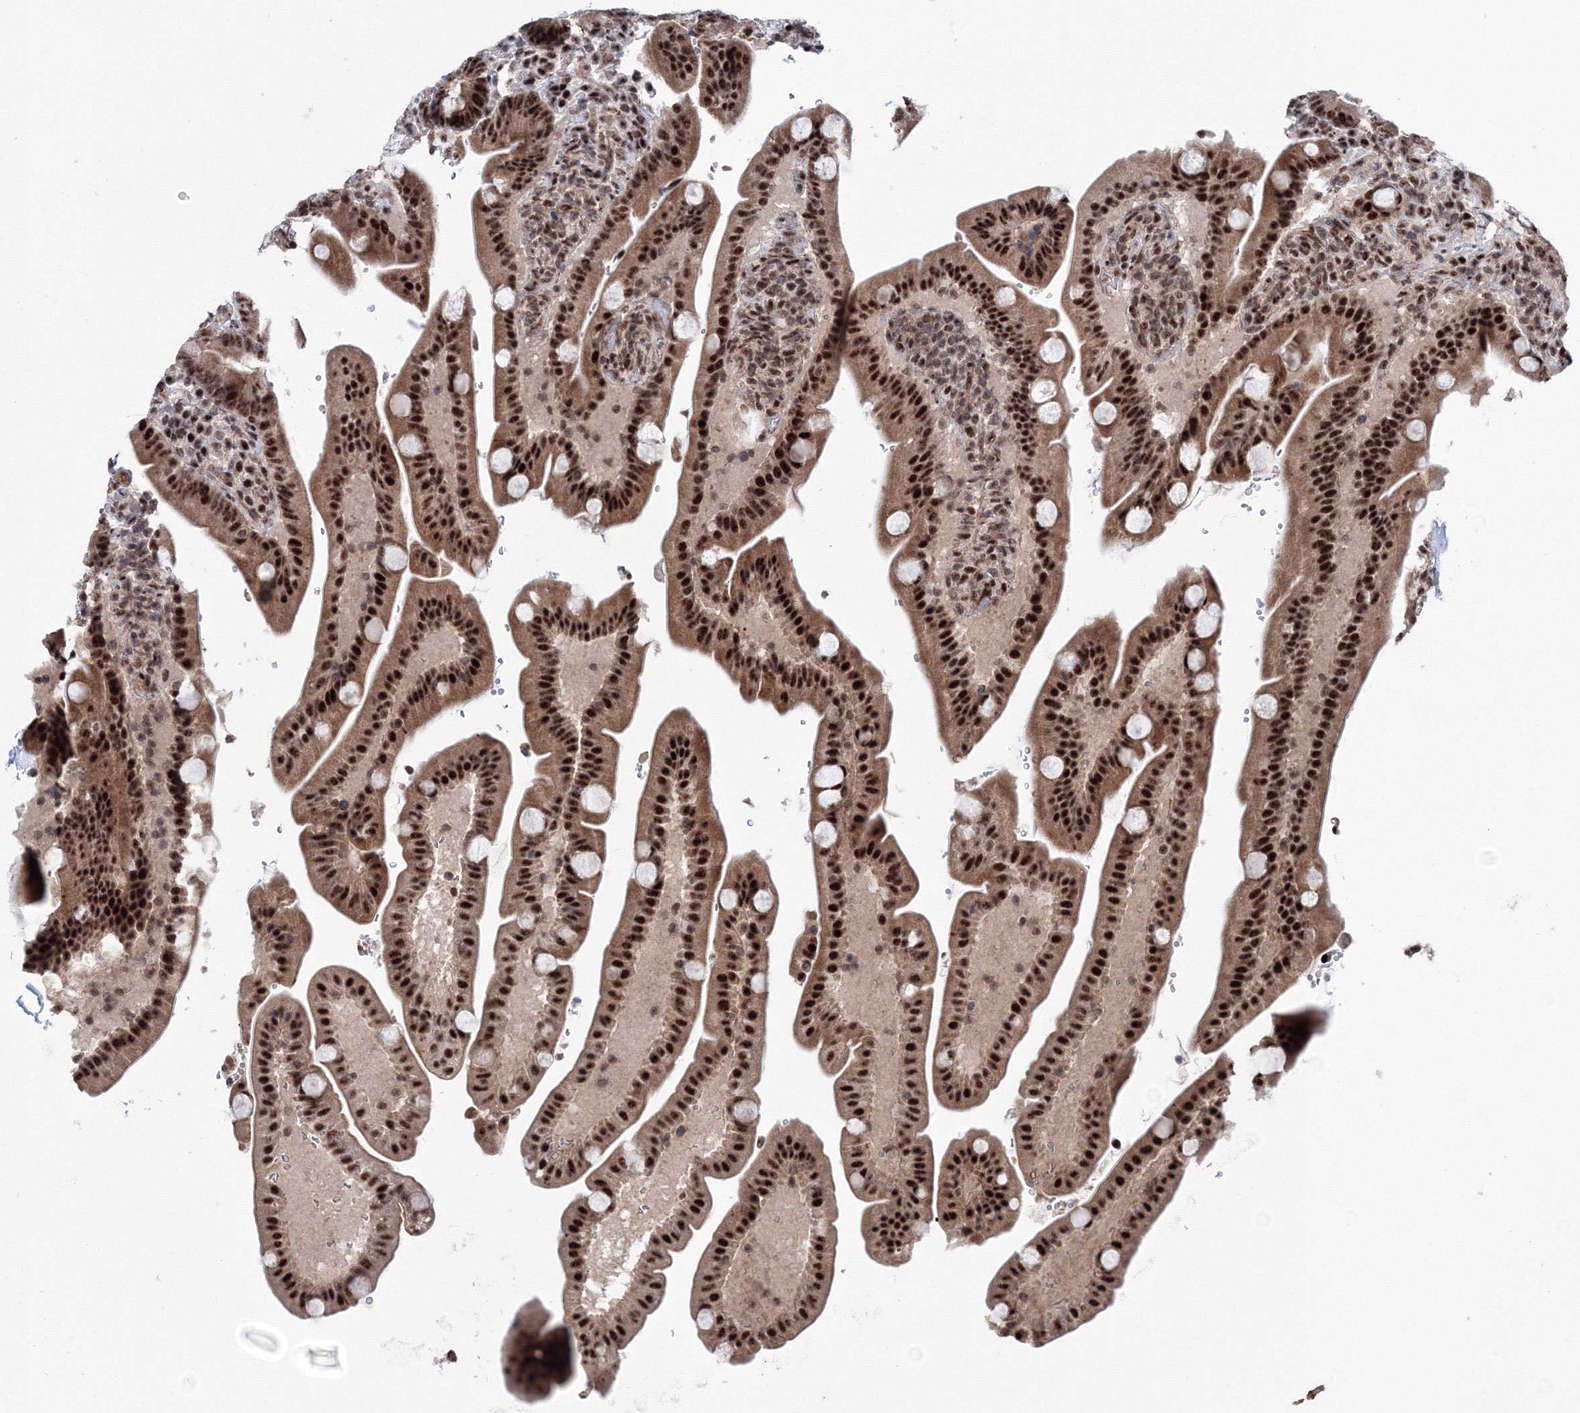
{"staining": {"intensity": "strong", "quantity": ">75%", "location": "nuclear"}, "tissue": "duodenum", "cell_type": "Glandular cells", "image_type": "normal", "snomed": [{"axis": "morphology", "description": "Normal tissue, NOS"}, {"axis": "topography", "description": "Duodenum"}], "caption": "Protein positivity by IHC exhibits strong nuclear expression in about >75% of glandular cells in unremarkable duodenum.", "gene": "TATDN2", "patient": {"sex": "male", "age": 54}}